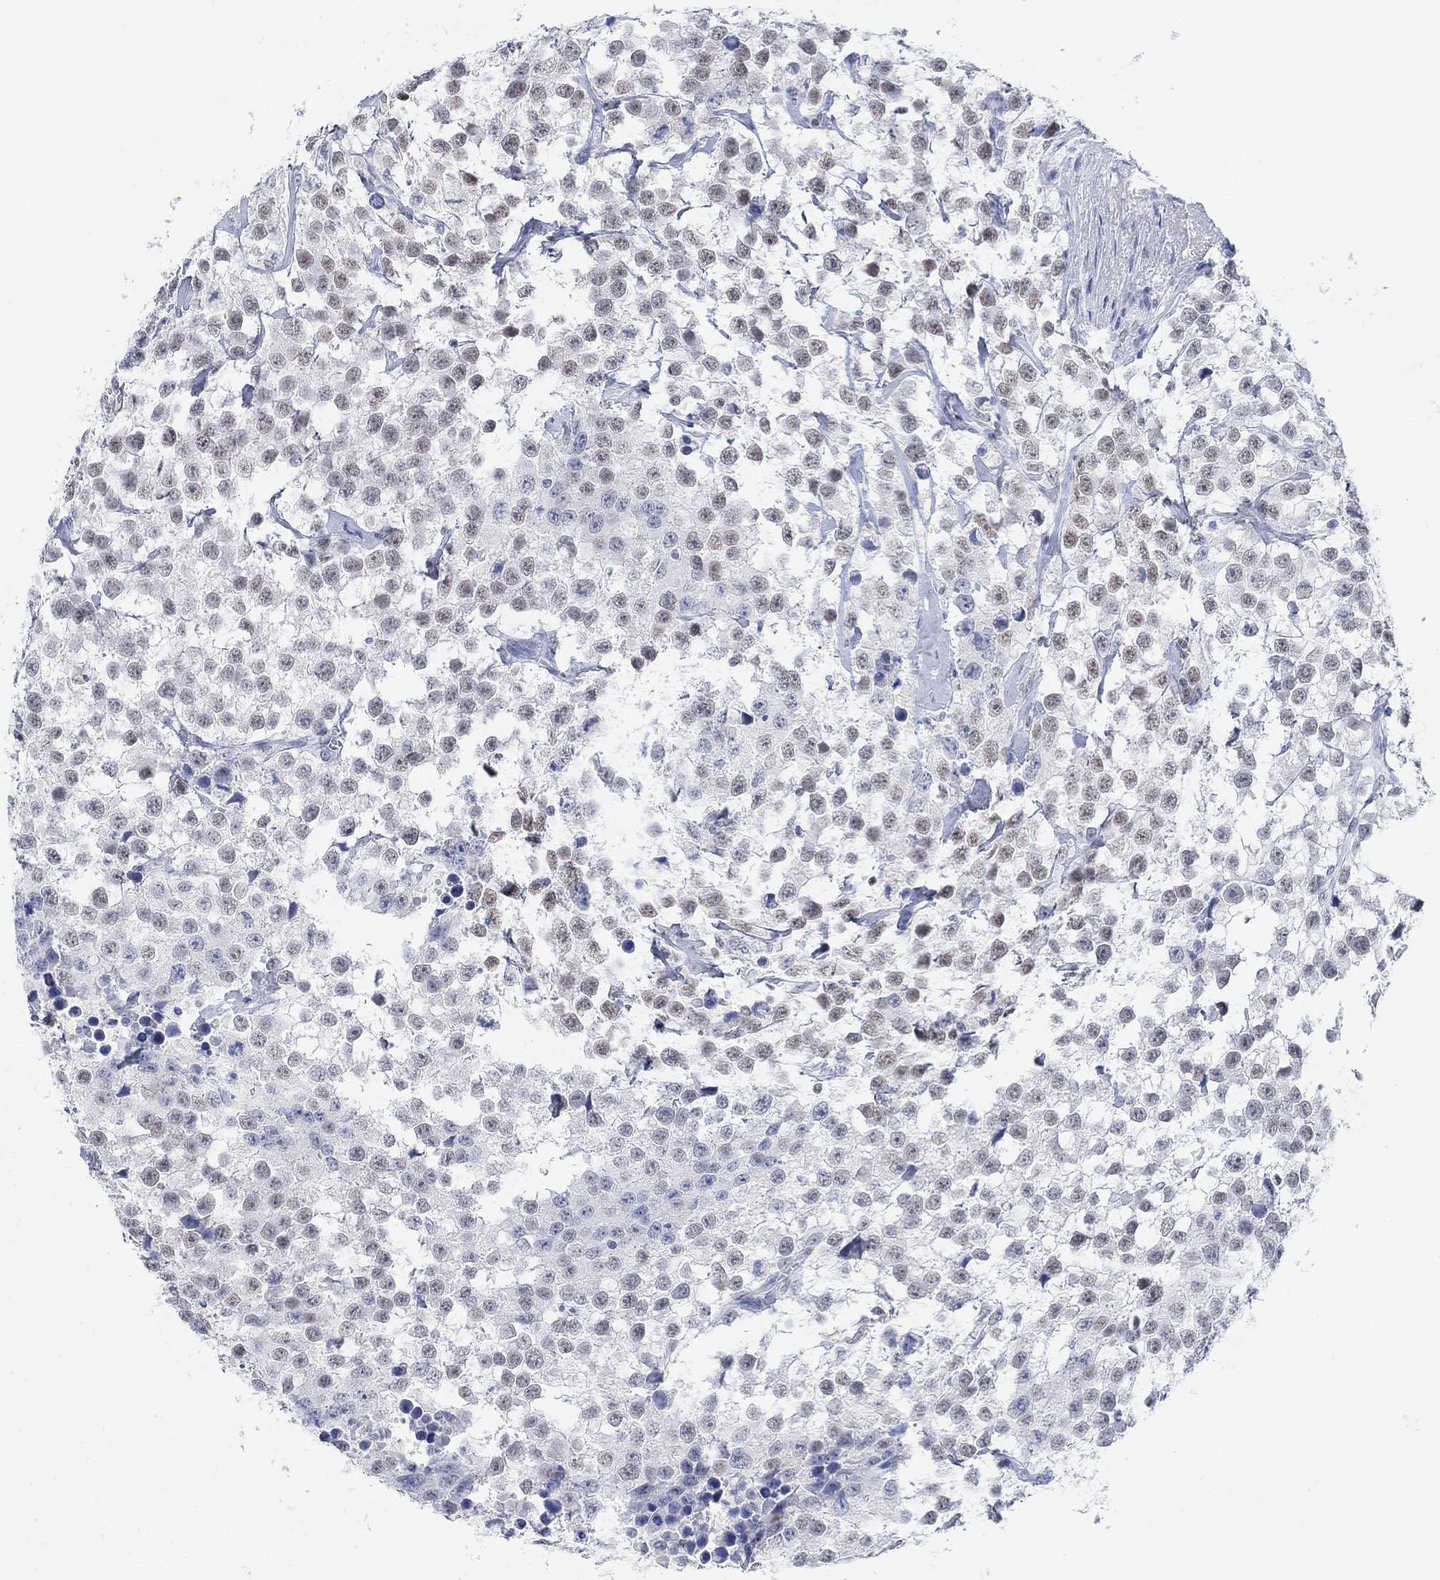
{"staining": {"intensity": "weak", "quantity": "25%-75%", "location": "nuclear"}, "tissue": "testis cancer", "cell_type": "Tumor cells", "image_type": "cancer", "snomed": [{"axis": "morphology", "description": "Seminoma, NOS"}, {"axis": "topography", "description": "Testis"}], "caption": "This micrograph demonstrates immunohistochemistry (IHC) staining of seminoma (testis), with low weak nuclear positivity in about 25%-75% of tumor cells.", "gene": "PPP1R17", "patient": {"sex": "male", "age": 59}}